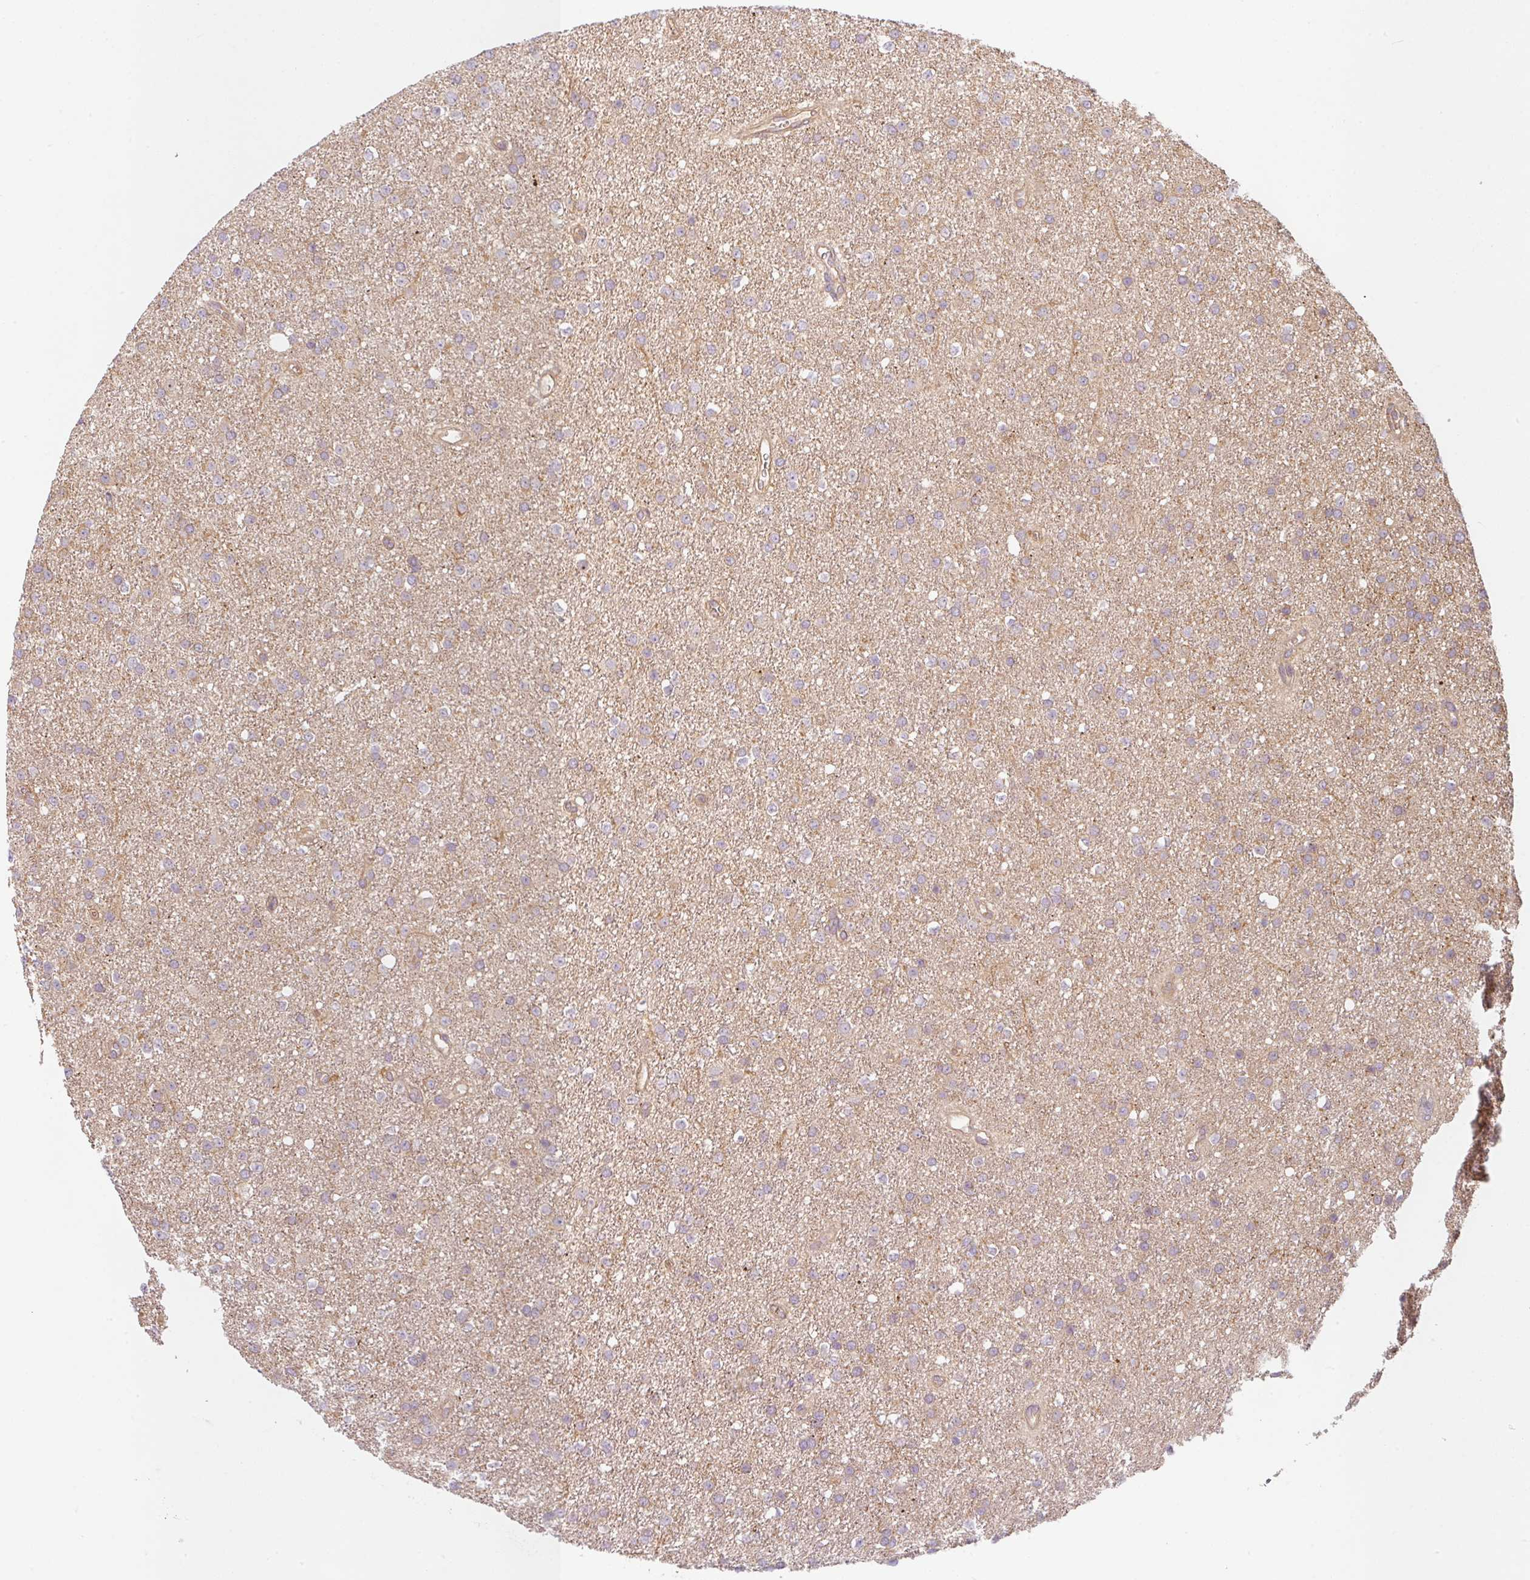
{"staining": {"intensity": "weak", "quantity": "25%-75%", "location": "cytoplasmic/membranous"}, "tissue": "glioma", "cell_type": "Tumor cells", "image_type": "cancer", "snomed": [{"axis": "morphology", "description": "Glioma, malignant, Low grade"}, {"axis": "topography", "description": "Brain"}], "caption": "Protein positivity by immunohistochemistry (IHC) shows weak cytoplasmic/membranous staining in approximately 25%-75% of tumor cells in glioma. The staining was performed using DAB (3,3'-diaminobenzidine) to visualize the protein expression in brown, while the nuclei were stained in blue with hematoxylin (Magnification: 20x).", "gene": "RNF31", "patient": {"sex": "female", "age": 34}}